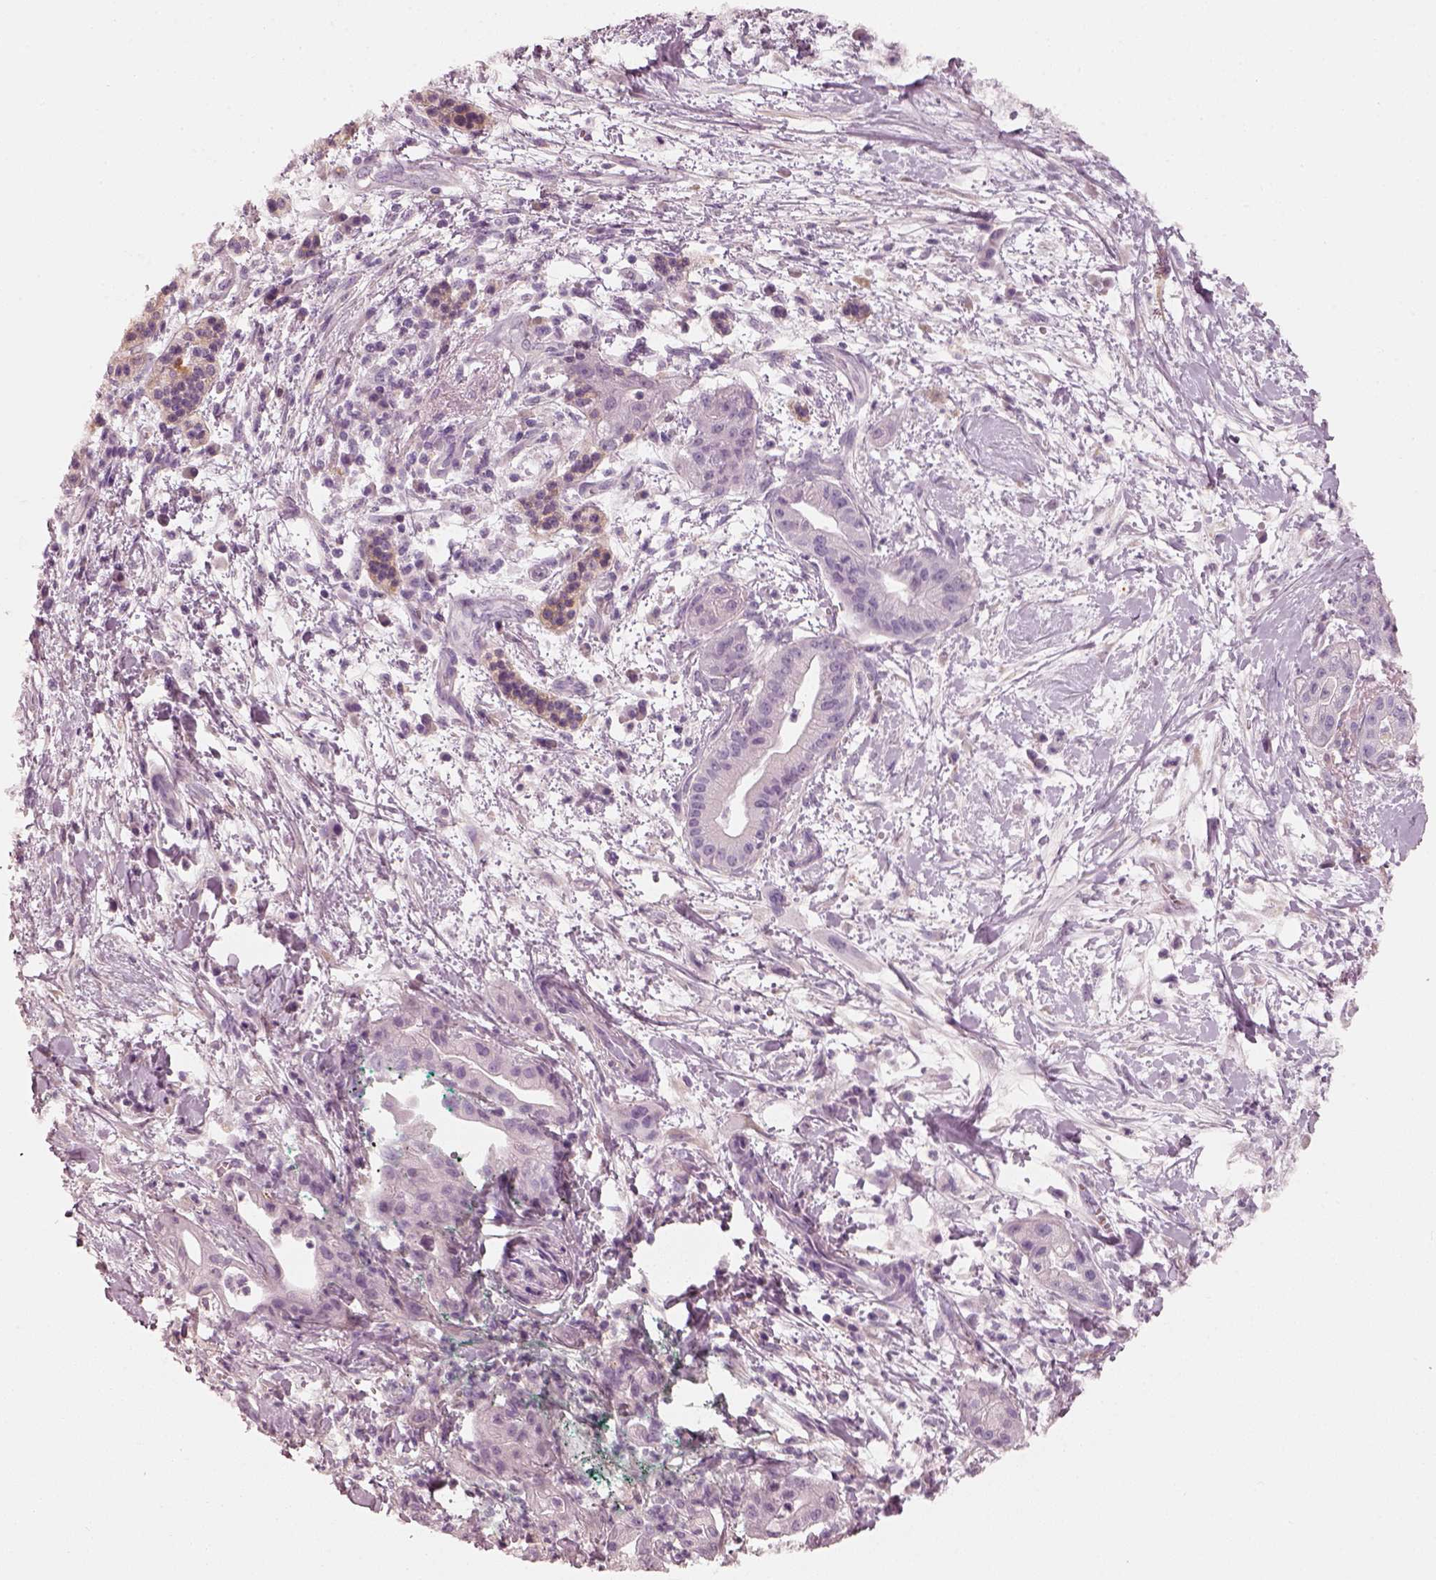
{"staining": {"intensity": "negative", "quantity": "none", "location": "none"}, "tissue": "pancreatic cancer", "cell_type": "Tumor cells", "image_type": "cancer", "snomed": [{"axis": "morphology", "description": "Normal tissue, NOS"}, {"axis": "morphology", "description": "Adenocarcinoma, NOS"}, {"axis": "topography", "description": "Lymph node"}, {"axis": "topography", "description": "Pancreas"}], "caption": "A photomicrograph of adenocarcinoma (pancreatic) stained for a protein displays no brown staining in tumor cells.", "gene": "RS1", "patient": {"sex": "female", "age": 58}}